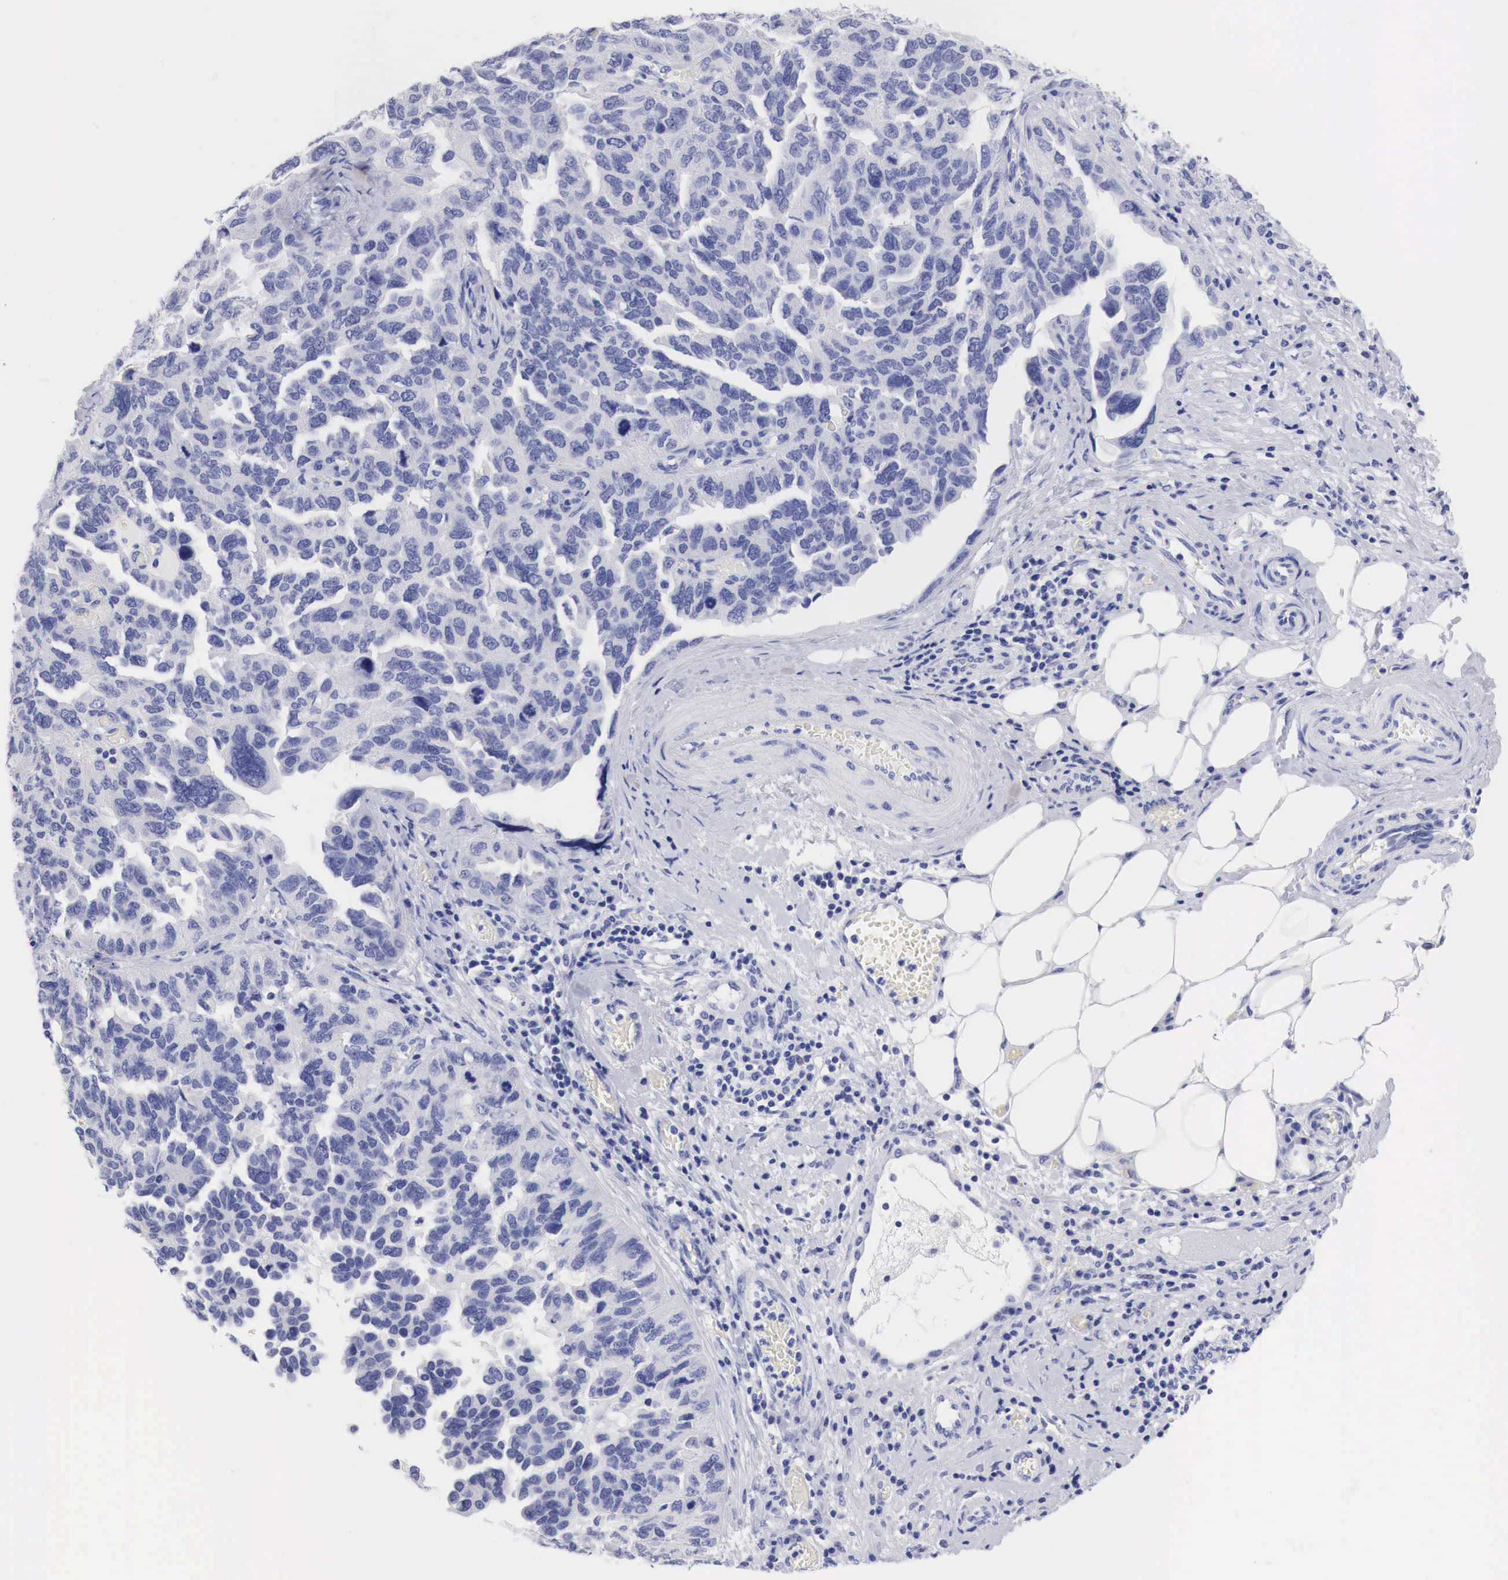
{"staining": {"intensity": "negative", "quantity": "none", "location": "none"}, "tissue": "ovarian cancer", "cell_type": "Tumor cells", "image_type": "cancer", "snomed": [{"axis": "morphology", "description": "Cystadenocarcinoma, serous, NOS"}, {"axis": "topography", "description": "Ovary"}], "caption": "This histopathology image is of ovarian cancer (serous cystadenocarcinoma) stained with immunohistochemistry to label a protein in brown with the nuclei are counter-stained blue. There is no positivity in tumor cells. (DAB (3,3'-diaminobenzidine) immunohistochemistry visualized using brightfield microscopy, high magnification).", "gene": "TYR", "patient": {"sex": "female", "age": 64}}